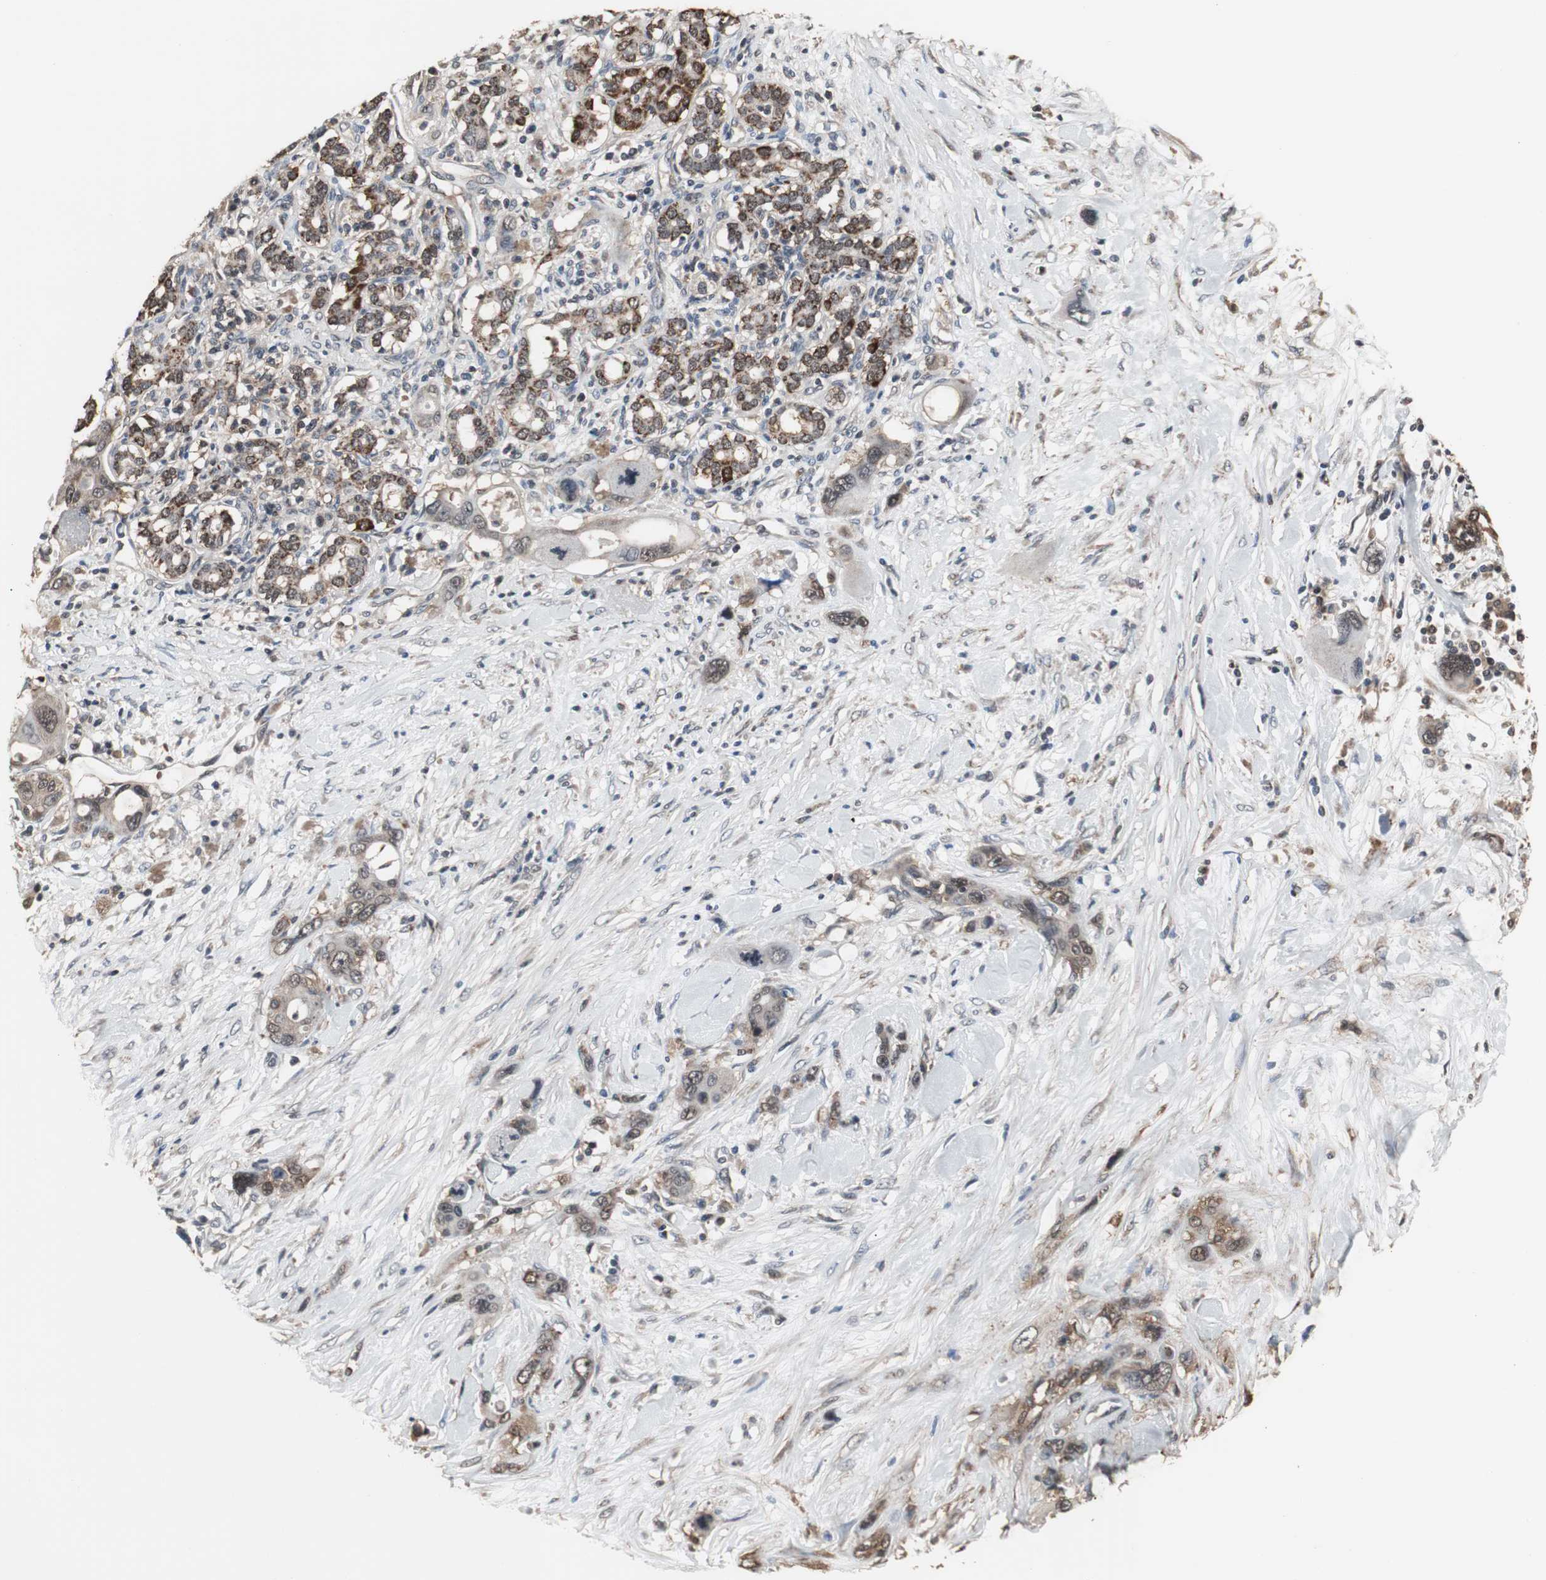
{"staining": {"intensity": "strong", "quantity": "25%-75%", "location": "cytoplasmic/membranous"}, "tissue": "pancreatic cancer", "cell_type": "Tumor cells", "image_type": "cancer", "snomed": [{"axis": "morphology", "description": "Adenocarcinoma, NOS"}, {"axis": "topography", "description": "Pancreas"}], "caption": "Immunohistochemical staining of human pancreatic cancer (adenocarcinoma) exhibits high levels of strong cytoplasmic/membranous staining in approximately 25%-75% of tumor cells.", "gene": "ZSCAN22", "patient": {"sex": "male", "age": 46}}